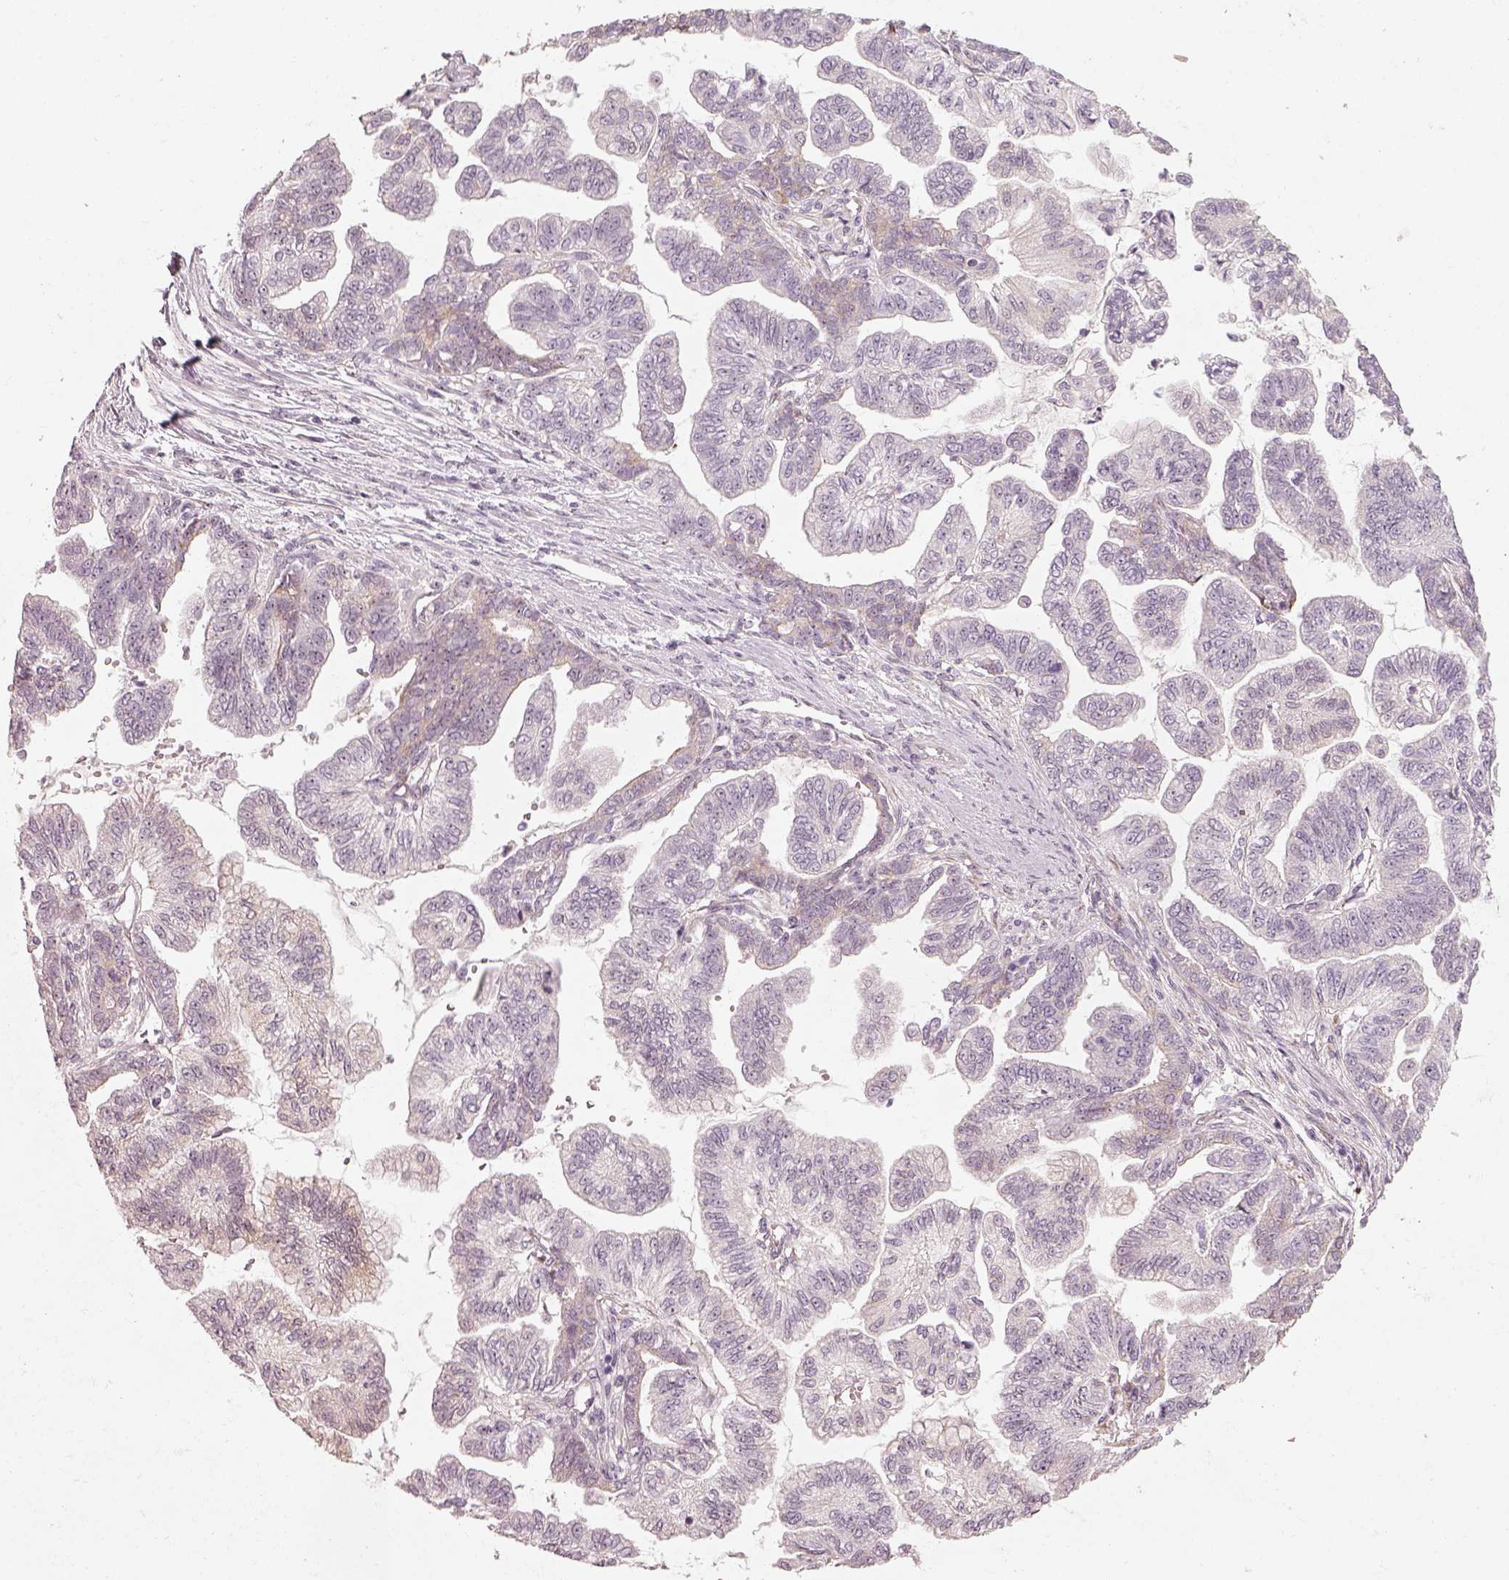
{"staining": {"intensity": "weak", "quantity": "<25%", "location": "cytoplasmic/membranous"}, "tissue": "stomach cancer", "cell_type": "Tumor cells", "image_type": "cancer", "snomed": [{"axis": "morphology", "description": "Adenocarcinoma, NOS"}, {"axis": "topography", "description": "Stomach"}], "caption": "This is a micrograph of IHC staining of stomach adenocarcinoma, which shows no staining in tumor cells.", "gene": "CDS1", "patient": {"sex": "male", "age": 83}}